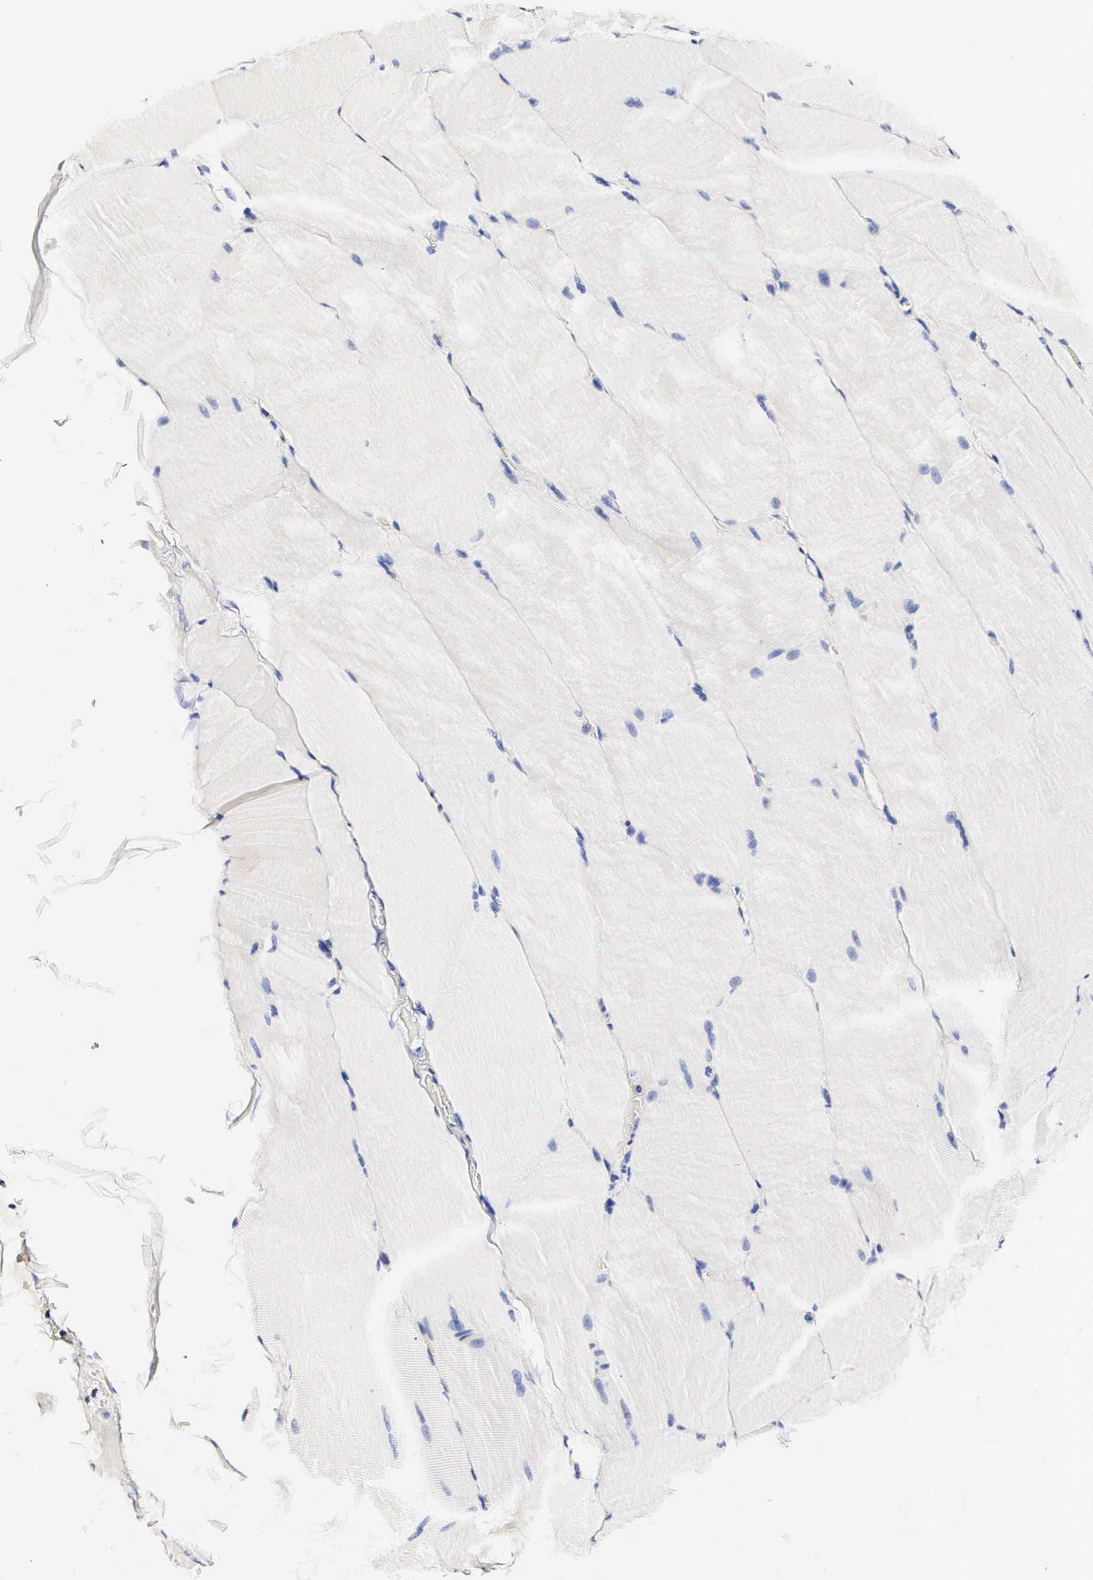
{"staining": {"intensity": "negative", "quantity": "none", "location": "none"}, "tissue": "skeletal muscle", "cell_type": "Myocytes", "image_type": "normal", "snomed": [{"axis": "morphology", "description": "Normal tissue, NOS"}, {"axis": "topography", "description": "Skeletal muscle"}], "caption": "An immunohistochemistry image of benign skeletal muscle is shown. There is no staining in myocytes of skeletal muscle.", "gene": "RNASE6", "patient": {"sex": "male", "age": 71}}